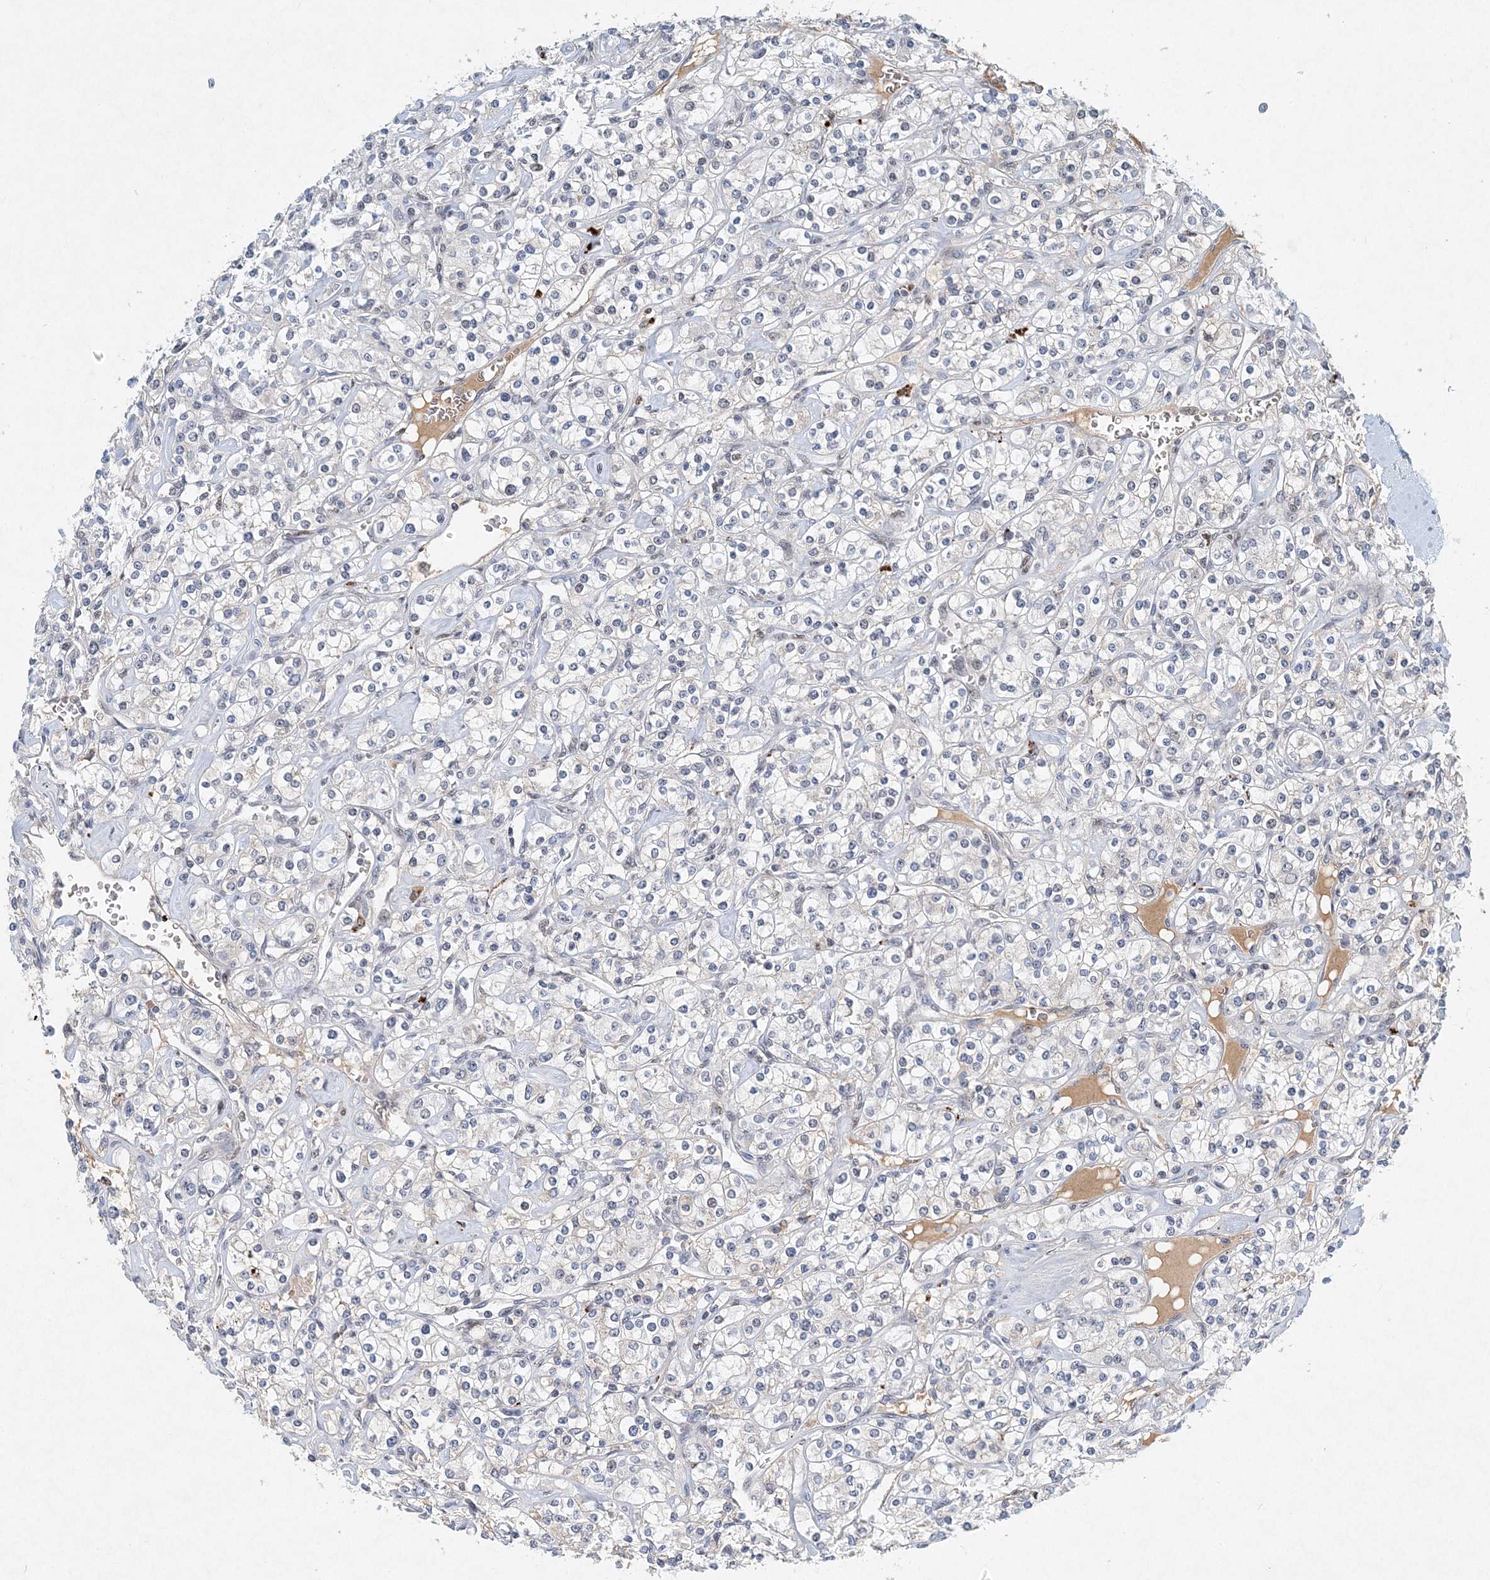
{"staining": {"intensity": "negative", "quantity": "none", "location": "none"}, "tissue": "renal cancer", "cell_type": "Tumor cells", "image_type": "cancer", "snomed": [{"axis": "morphology", "description": "Adenocarcinoma, NOS"}, {"axis": "topography", "description": "Kidney"}], "caption": "Protein analysis of renal adenocarcinoma demonstrates no significant positivity in tumor cells.", "gene": "KPNA4", "patient": {"sex": "male", "age": 77}}